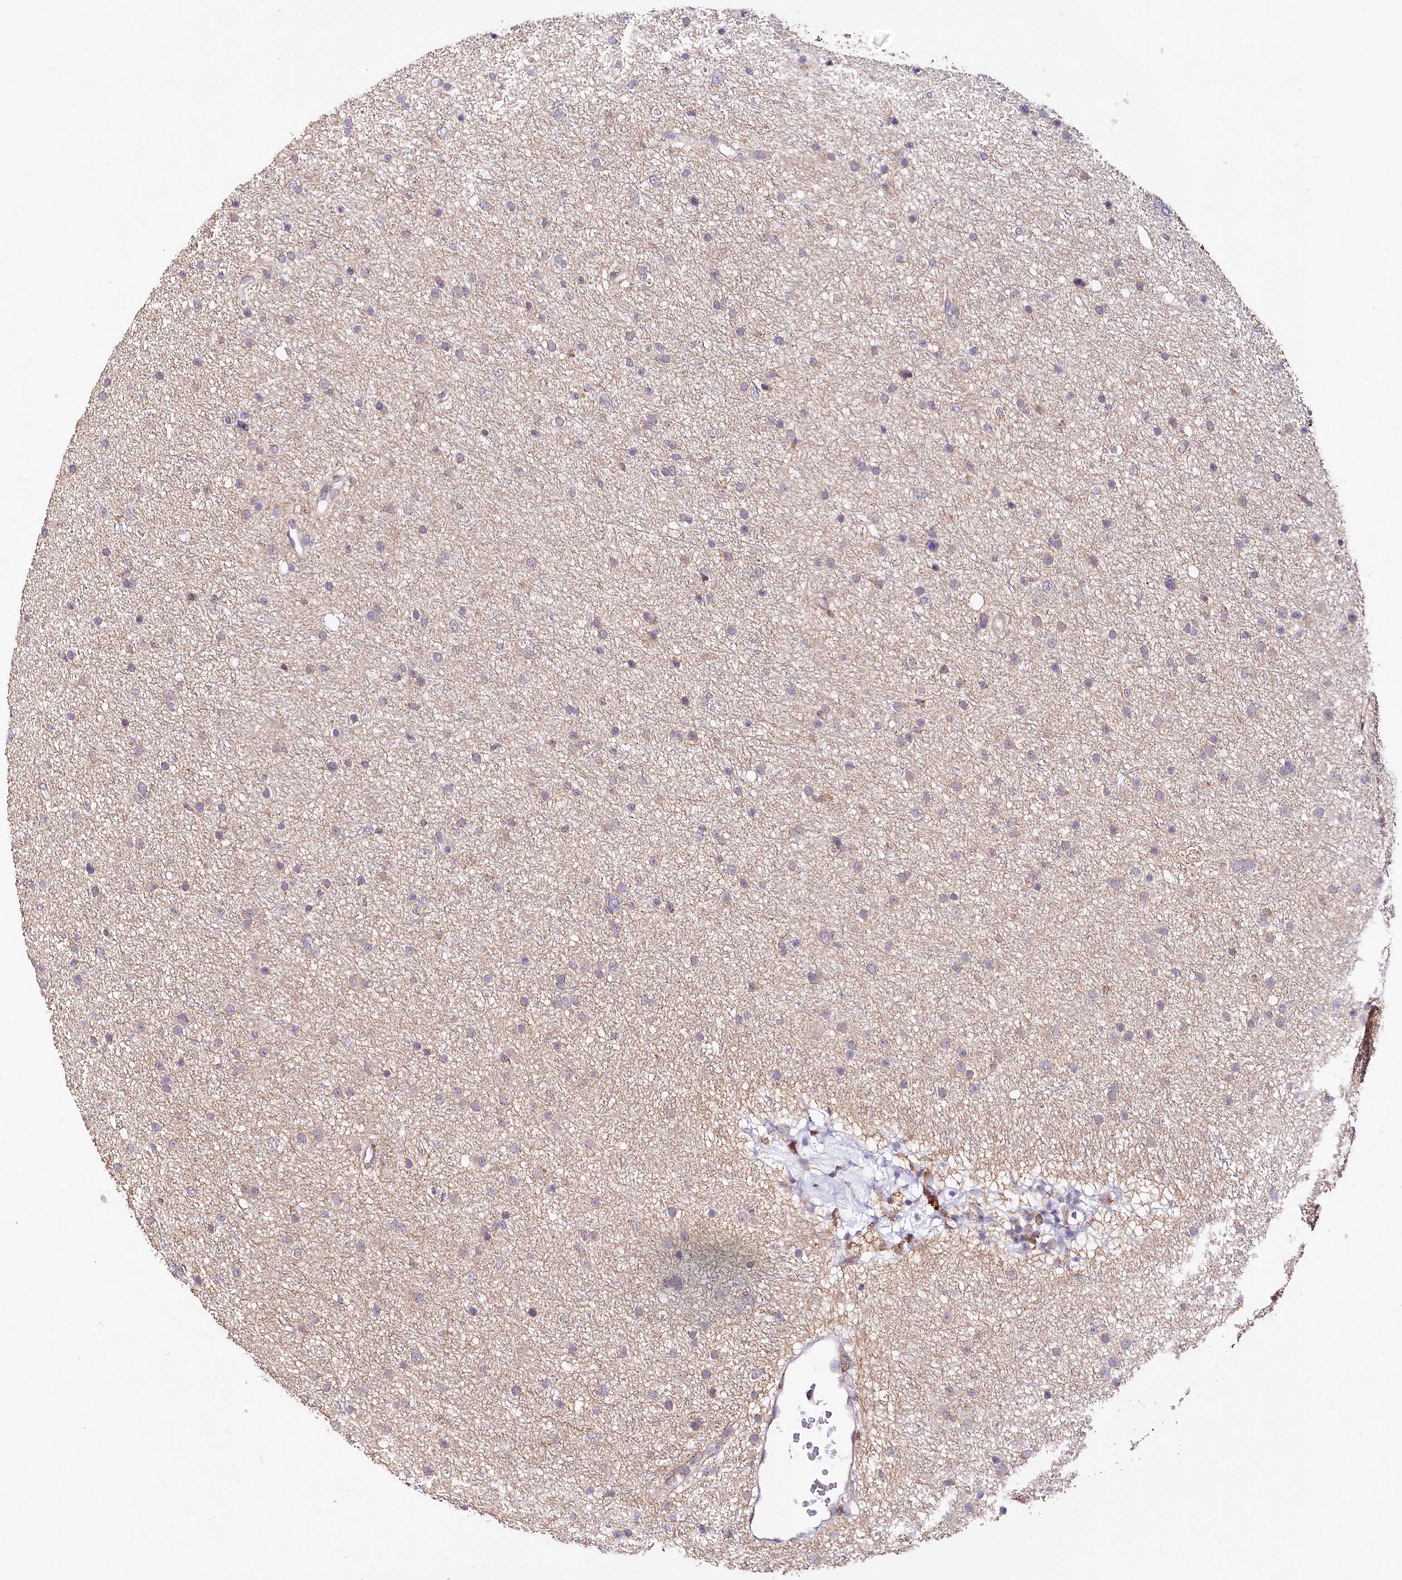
{"staining": {"intensity": "negative", "quantity": "none", "location": "none"}, "tissue": "glioma", "cell_type": "Tumor cells", "image_type": "cancer", "snomed": [{"axis": "morphology", "description": "Glioma, malignant, Low grade"}, {"axis": "topography", "description": "Cerebral cortex"}], "caption": "Tumor cells show no significant positivity in glioma.", "gene": "VEGFA", "patient": {"sex": "female", "age": 39}}